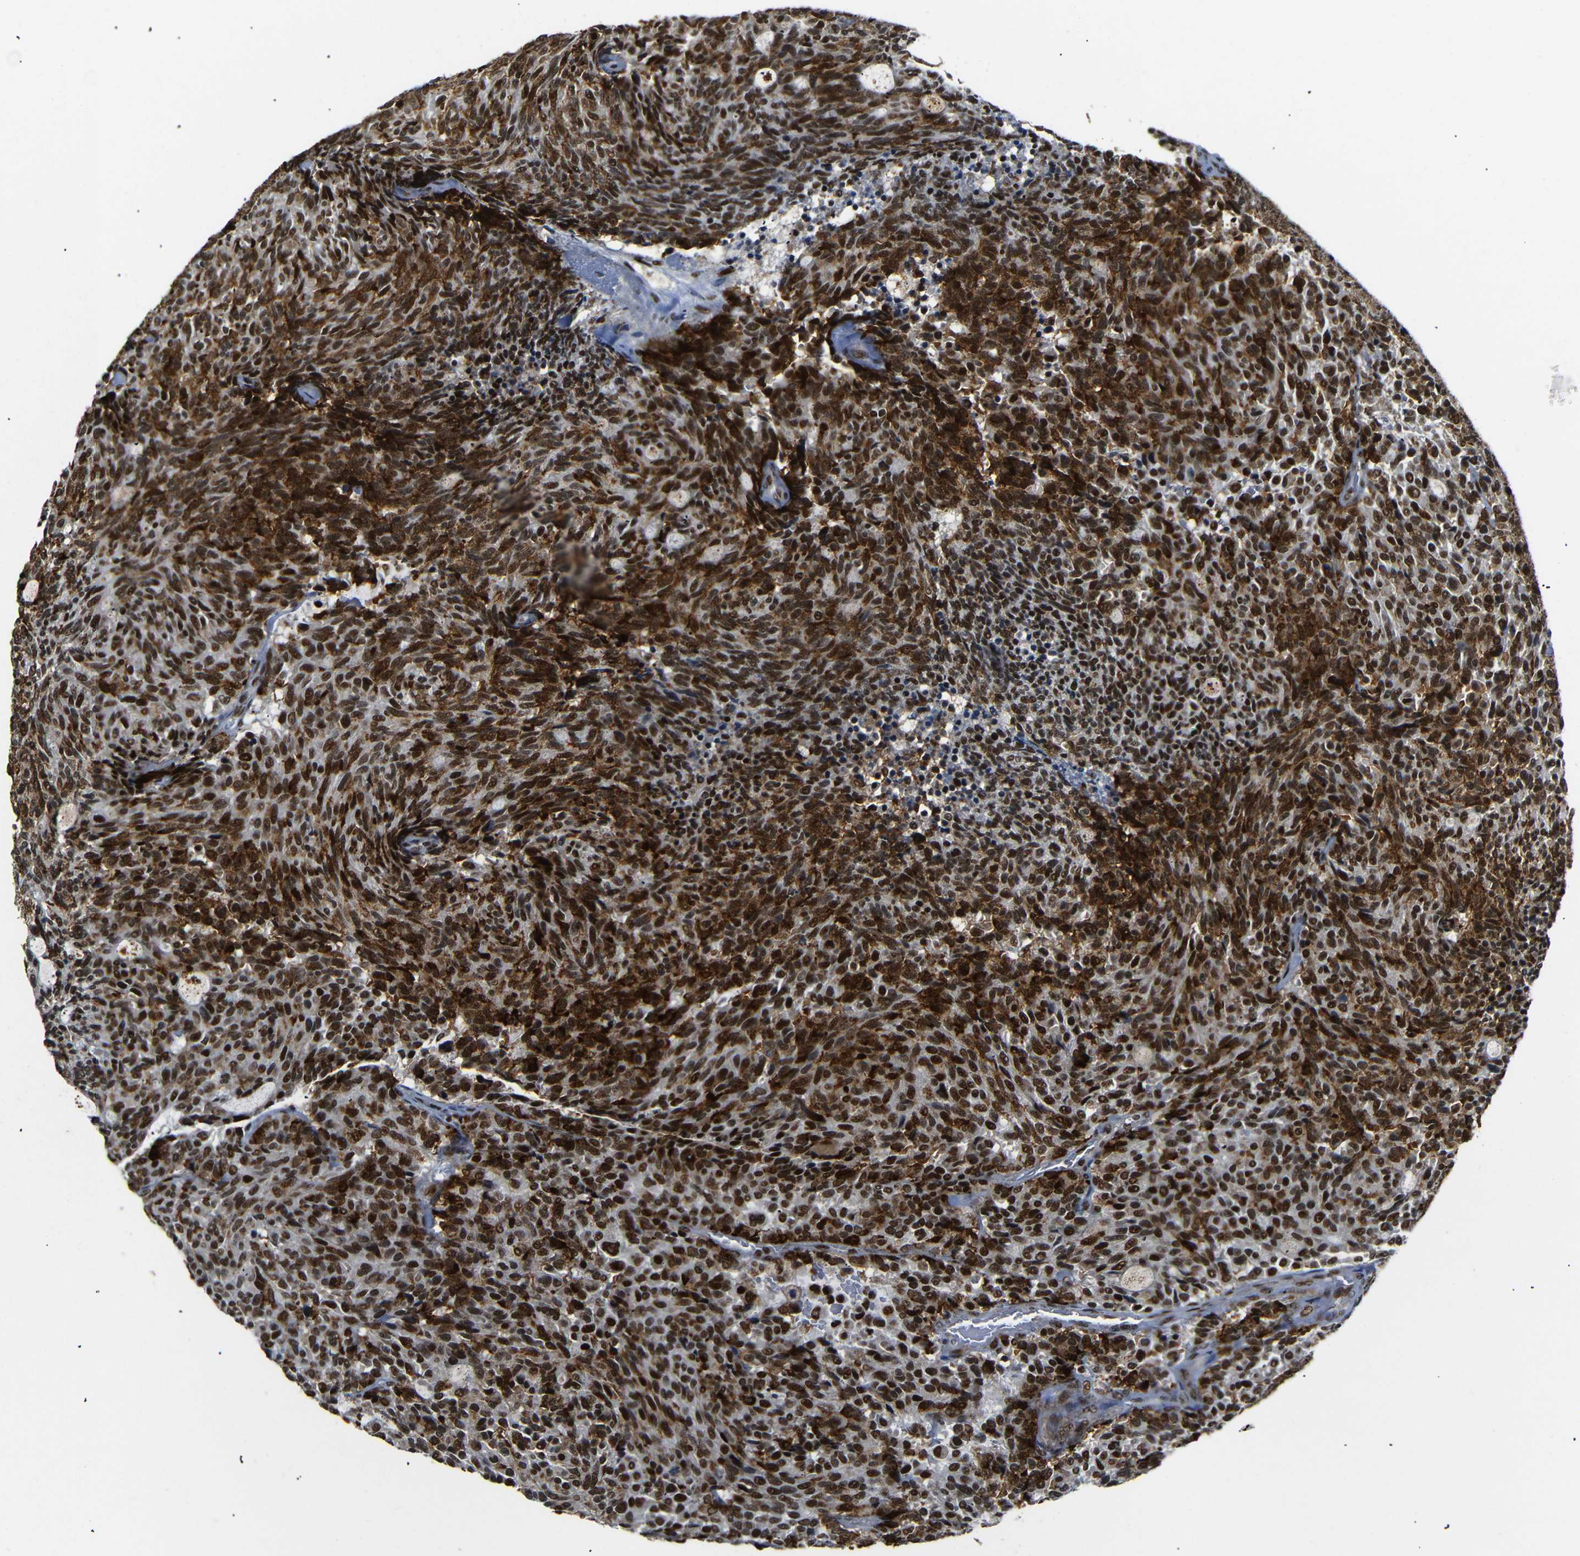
{"staining": {"intensity": "strong", "quantity": ">75%", "location": "nuclear"}, "tissue": "carcinoid", "cell_type": "Tumor cells", "image_type": "cancer", "snomed": [{"axis": "morphology", "description": "Carcinoid, malignant, NOS"}, {"axis": "topography", "description": "Pancreas"}], "caption": "High-power microscopy captured an immunohistochemistry photomicrograph of carcinoid, revealing strong nuclear expression in about >75% of tumor cells.", "gene": "SETDB2", "patient": {"sex": "female", "age": 54}}